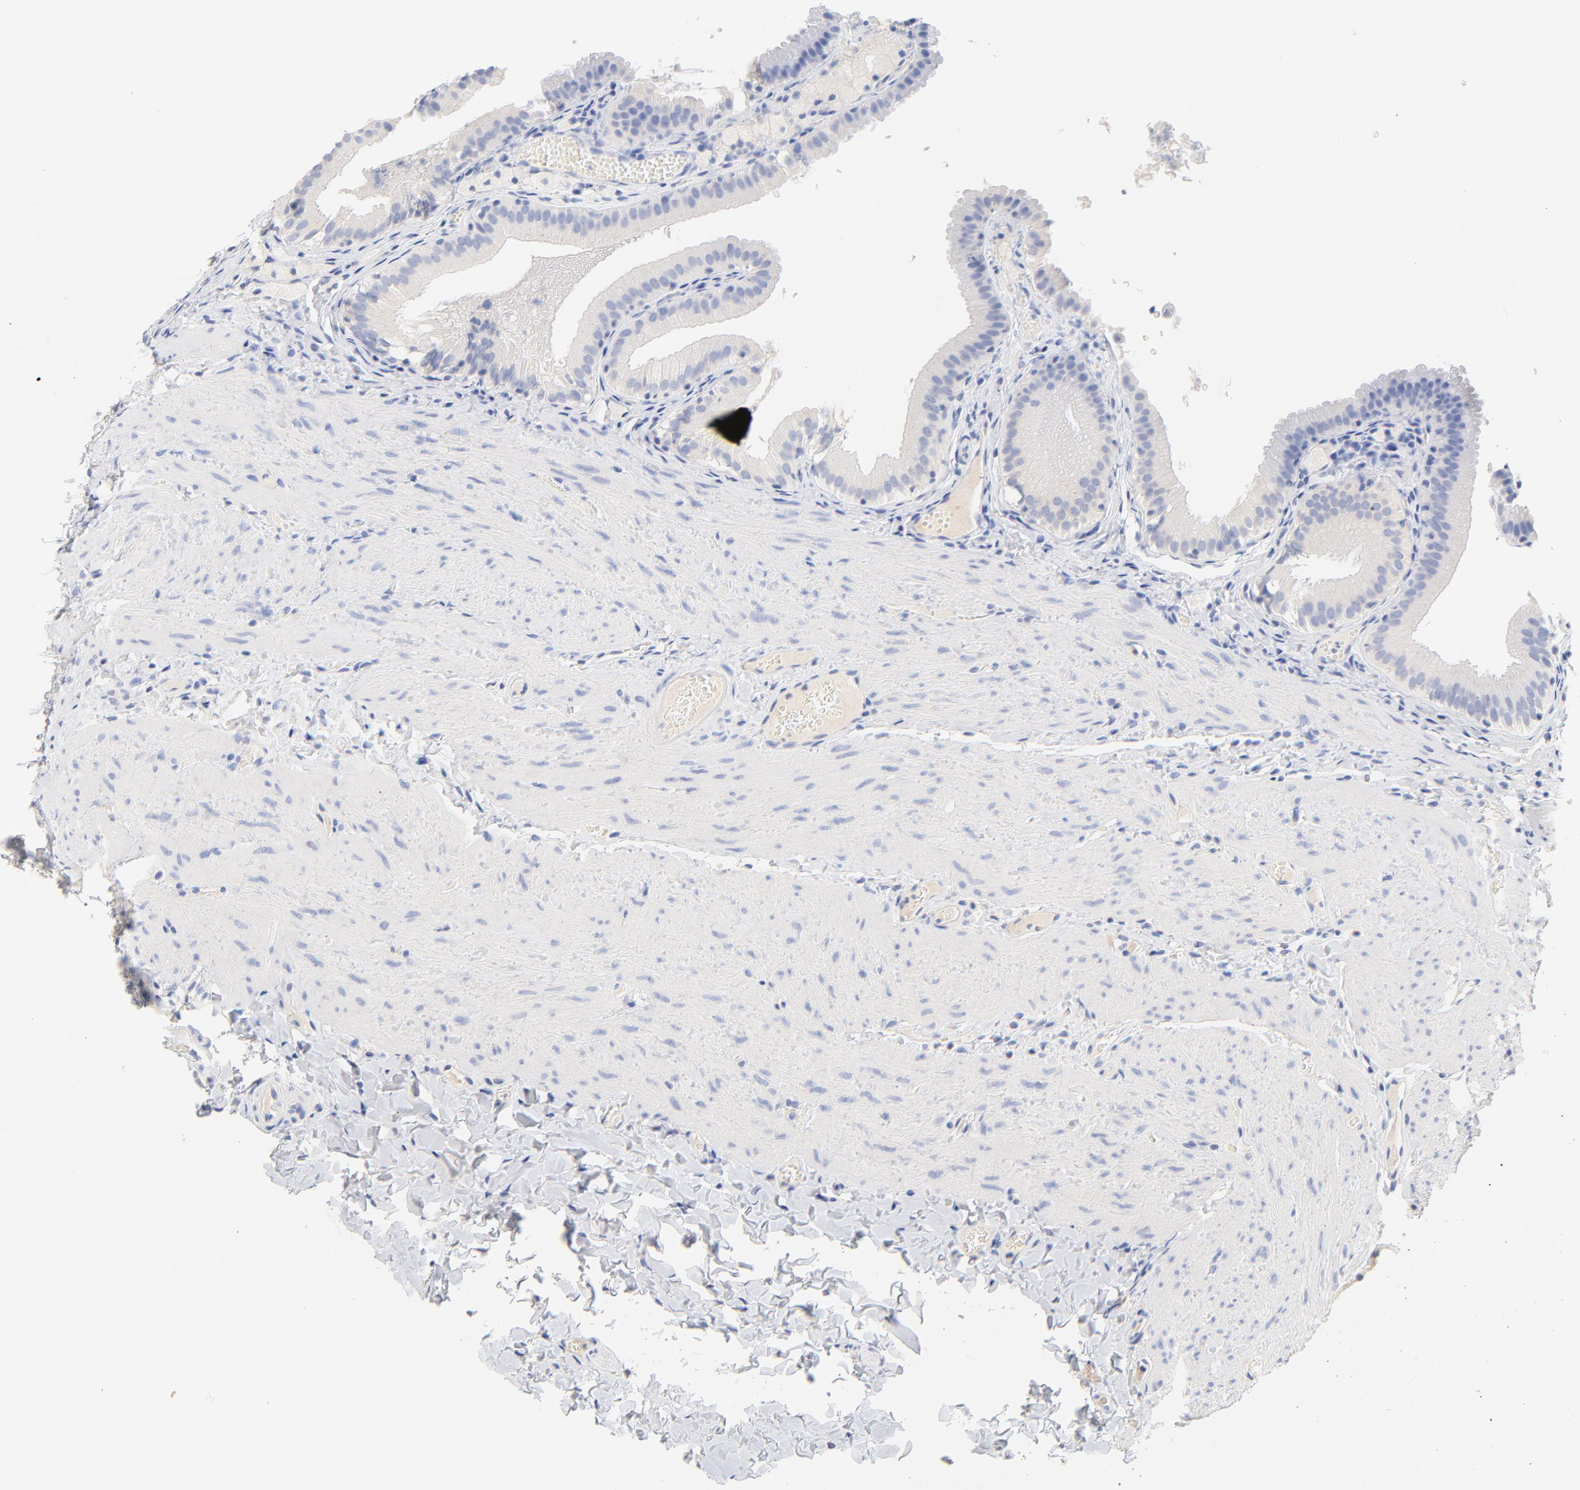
{"staining": {"intensity": "negative", "quantity": "none", "location": "none"}, "tissue": "gallbladder", "cell_type": "Glandular cells", "image_type": "normal", "snomed": [{"axis": "morphology", "description": "Normal tissue, NOS"}, {"axis": "topography", "description": "Gallbladder"}], "caption": "This is an IHC micrograph of unremarkable gallbladder. There is no positivity in glandular cells.", "gene": "CPS1", "patient": {"sex": "female", "age": 24}}